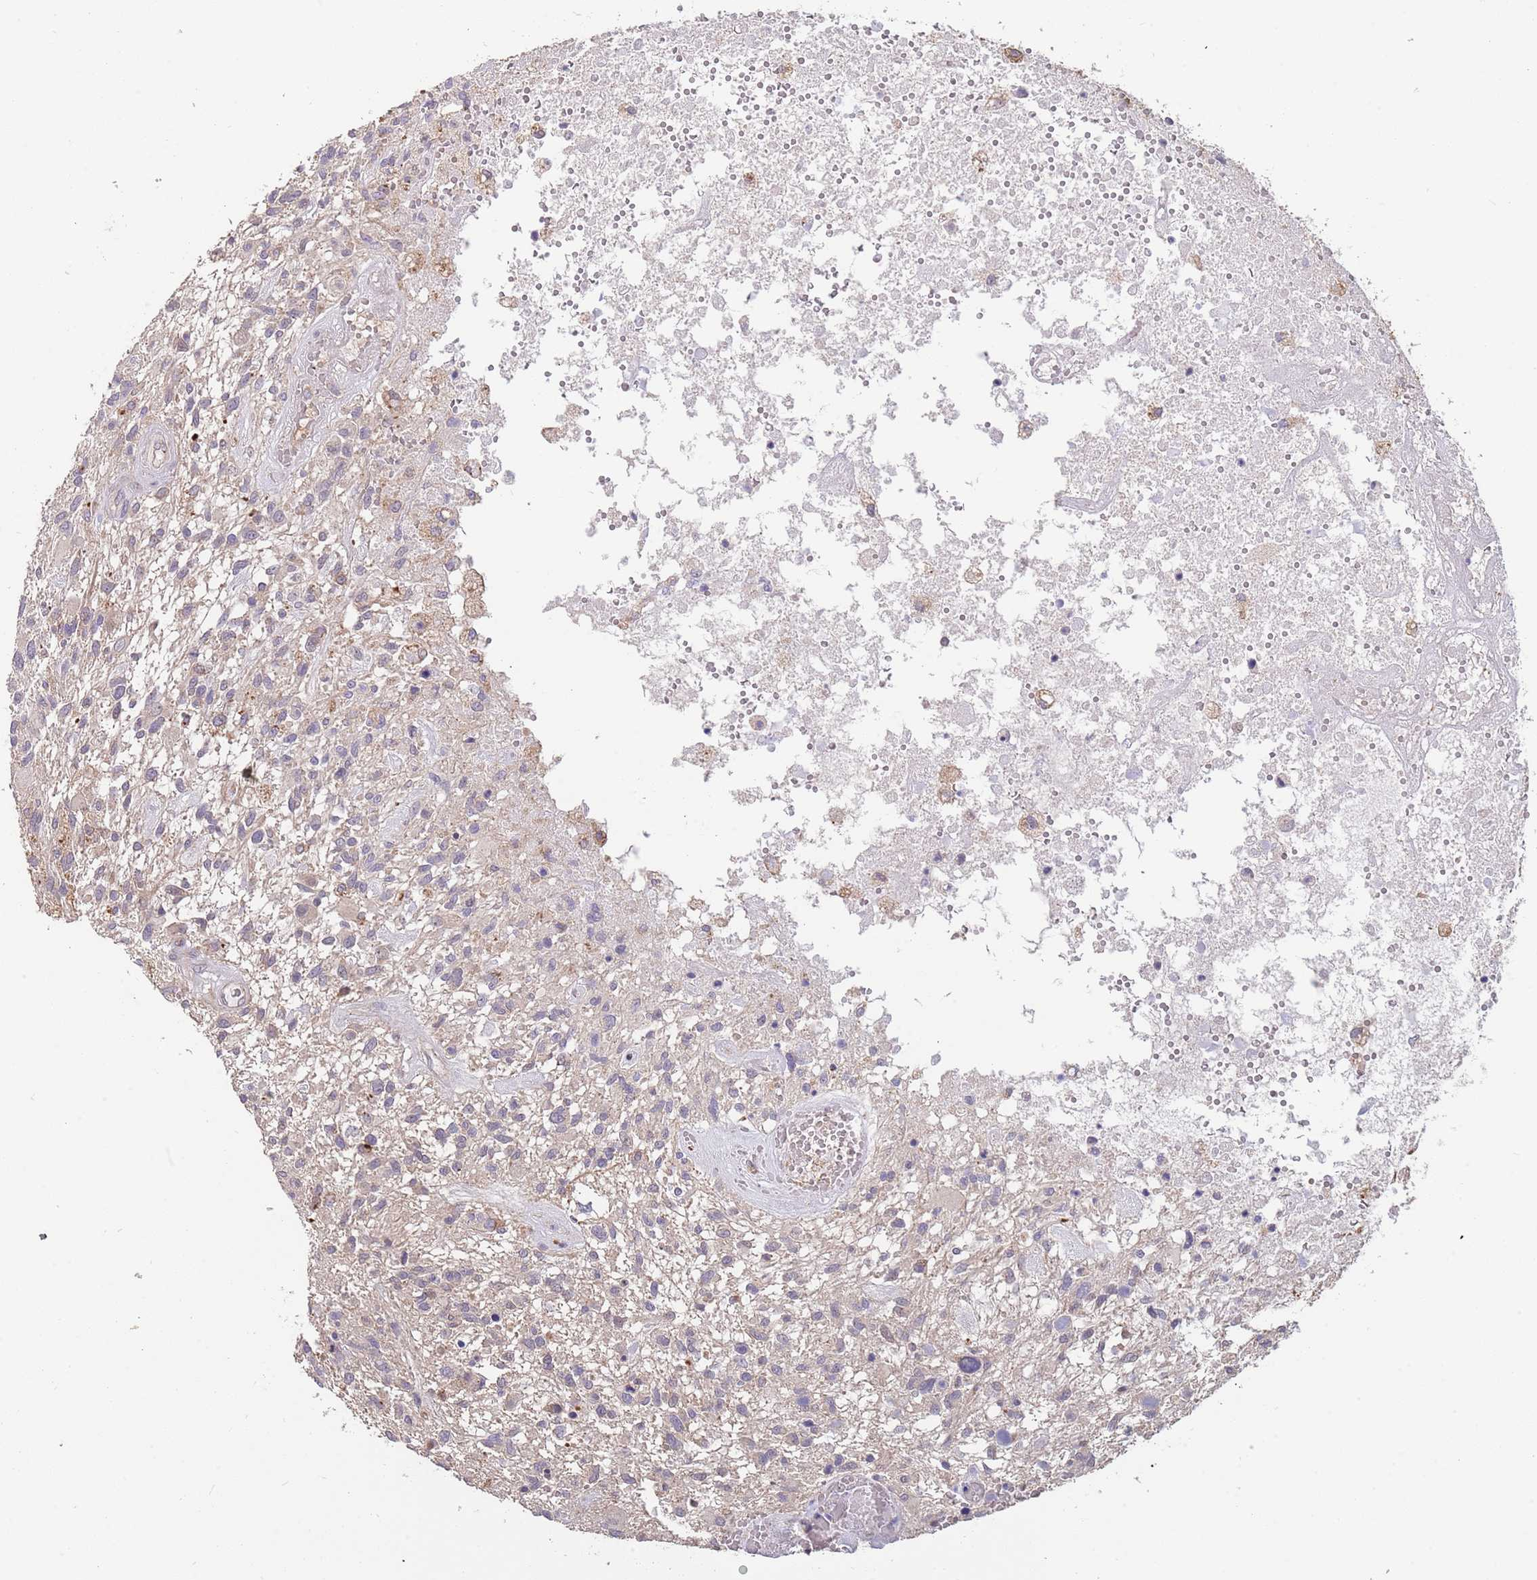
{"staining": {"intensity": "negative", "quantity": "none", "location": "none"}, "tissue": "glioma", "cell_type": "Tumor cells", "image_type": "cancer", "snomed": [{"axis": "morphology", "description": "Glioma, malignant, High grade"}, {"axis": "topography", "description": "Brain"}], "caption": "This is an immunohistochemistry (IHC) photomicrograph of human glioma. There is no positivity in tumor cells.", "gene": "TMEM64", "patient": {"sex": "male", "age": 47}}